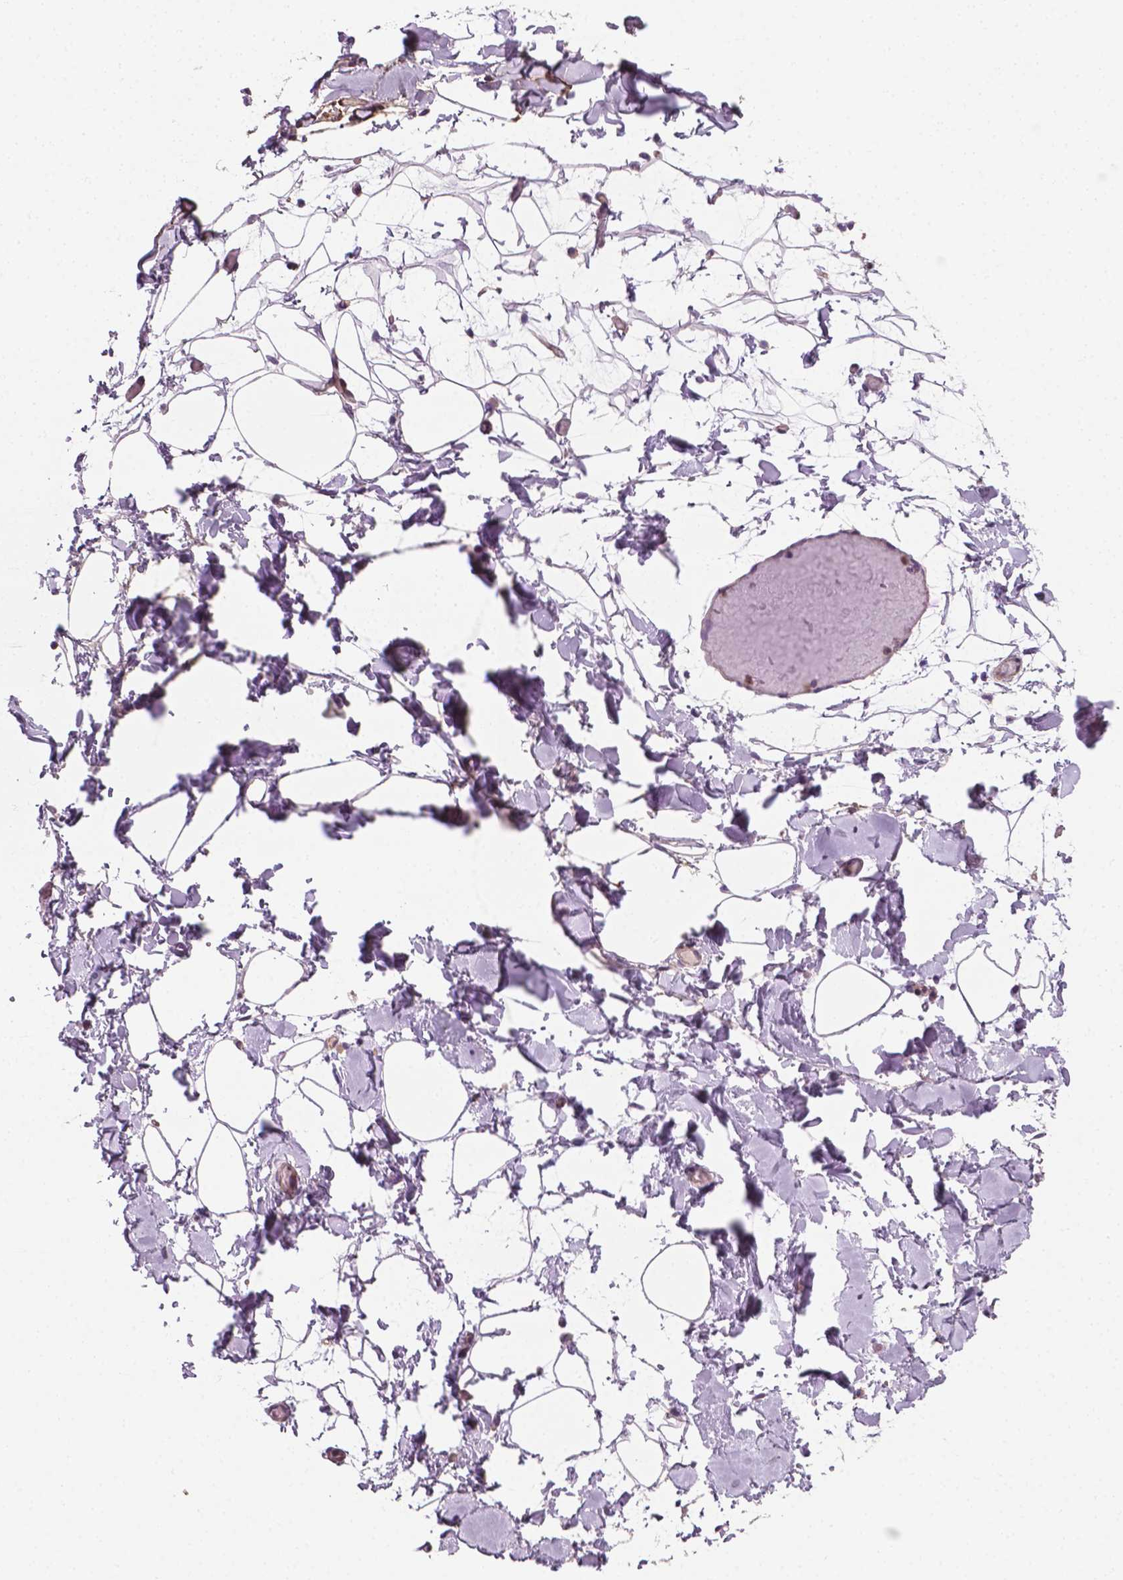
{"staining": {"intensity": "negative", "quantity": "none", "location": "none"}, "tissue": "adipose tissue", "cell_type": "Adipocytes", "image_type": "normal", "snomed": [{"axis": "morphology", "description": "Normal tissue, NOS"}, {"axis": "topography", "description": "Gallbladder"}, {"axis": "topography", "description": "Peripheral nerve tissue"}], "caption": "Immunohistochemical staining of unremarkable adipose tissue displays no significant positivity in adipocytes.", "gene": "PTX3", "patient": {"sex": "female", "age": 45}}